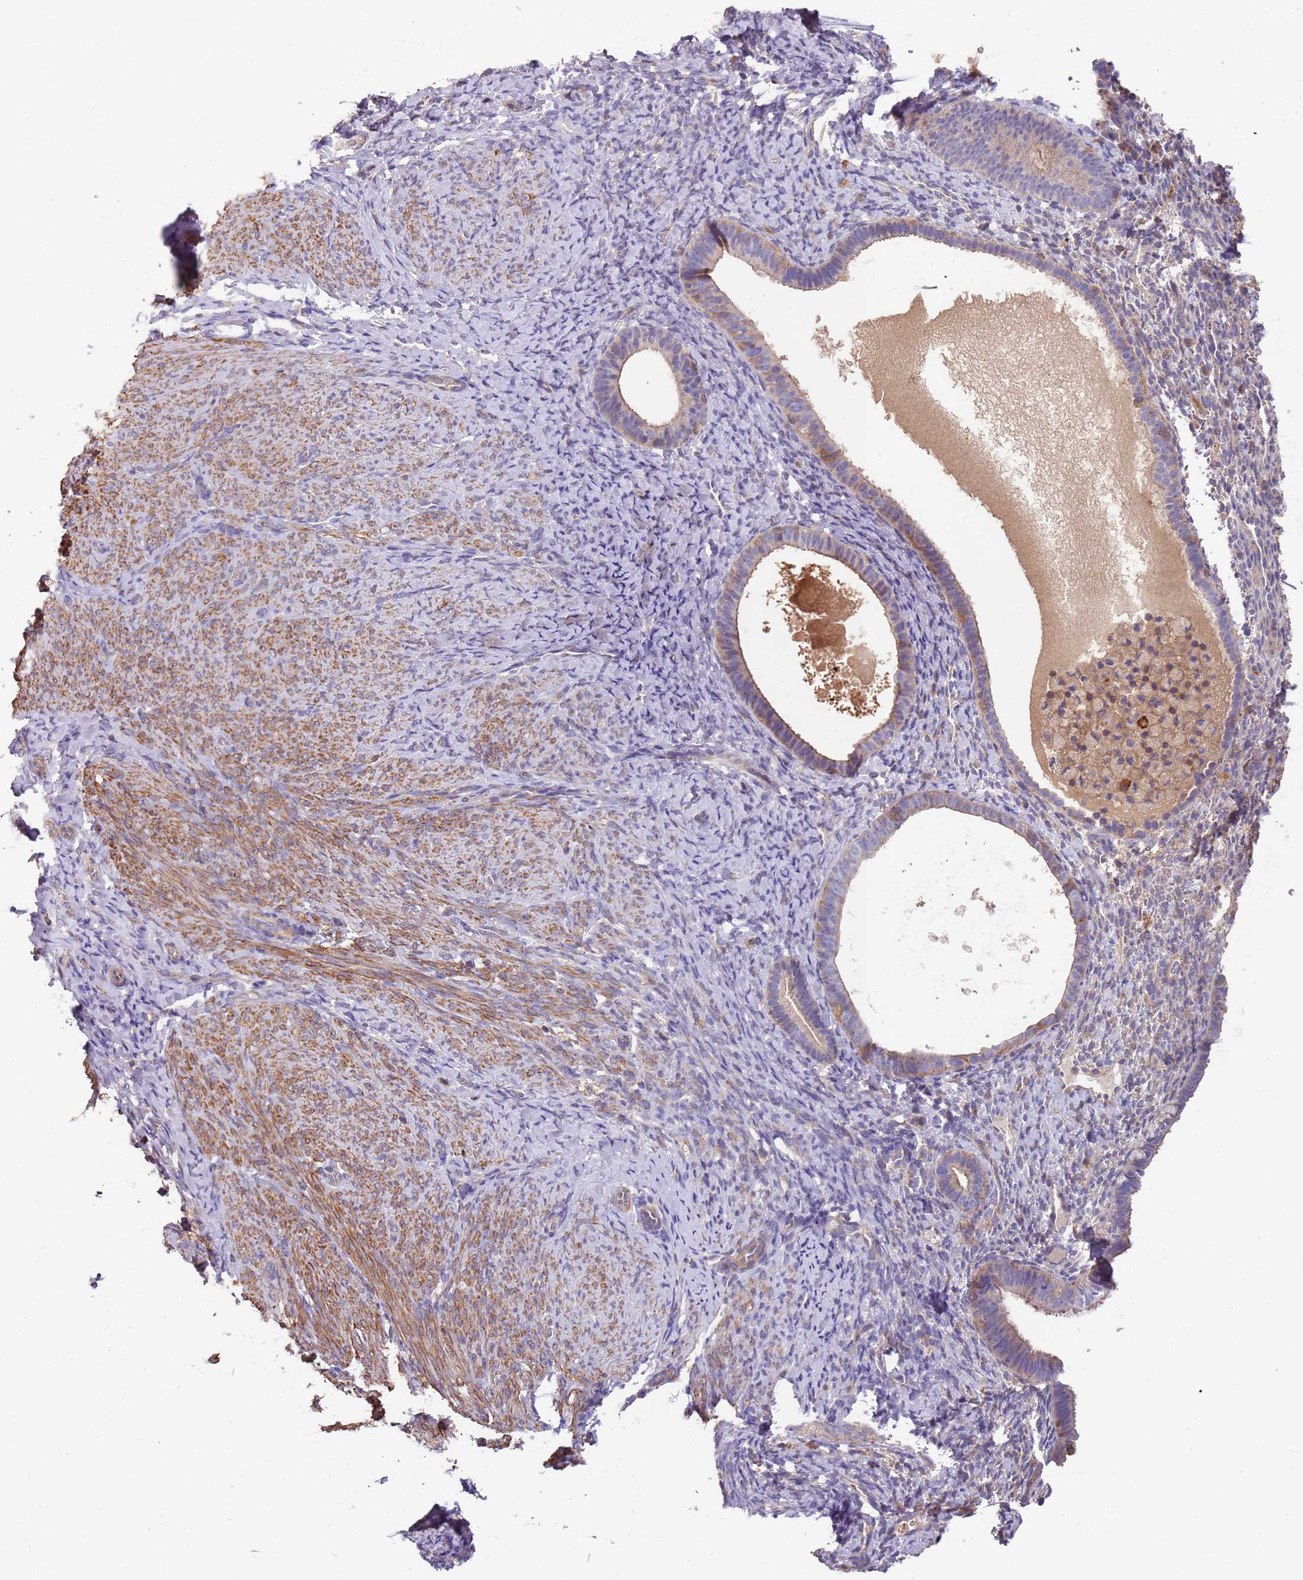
{"staining": {"intensity": "negative", "quantity": "none", "location": "none"}, "tissue": "endometrium", "cell_type": "Cells in endometrial stroma", "image_type": "normal", "snomed": [{"axis": "morphology", "description": "Normal tissue, NOS"}, {"axis": "topography", "description": "Endometrium"}], "caption": "Protein analysis of benign endometrium displays no significant staining in cells in endometrial stroma.", "gene": "SYT4", "patient": {"sex": "female", "age": 65}}